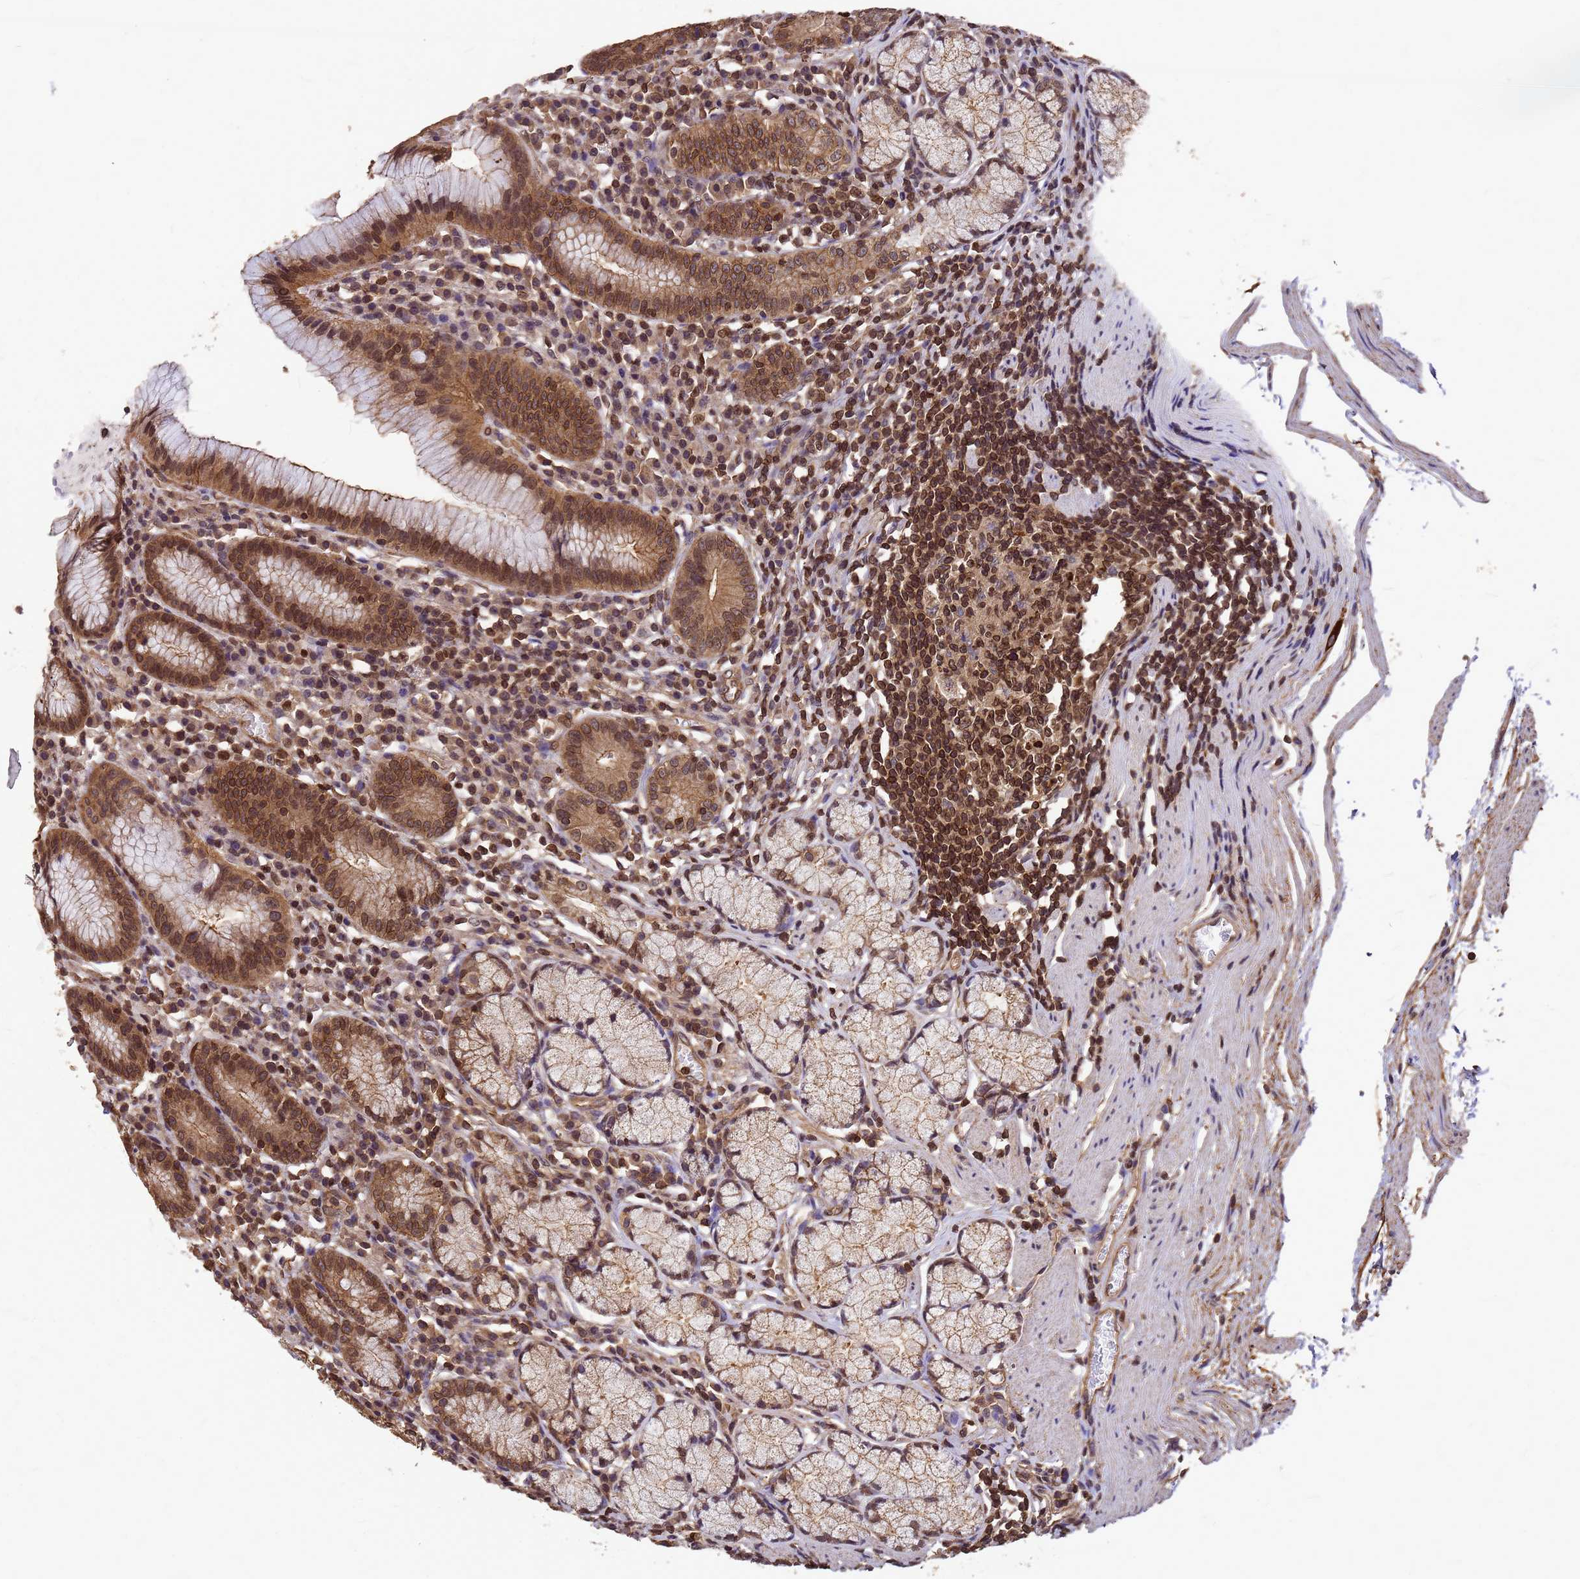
{"staining": {"intensity": "moderate", "quantity": ">75%", "location": "cytoplasmic/membranous,nuclear"}, "tissue": "stomach", "cell_type": "Glandular cells", "image_type": "normal", "snomed": [{"axis": "morphology", "description": "Normal tissue, NOS"}, {"axis": "topography", "description": "Stomach"}], "caption": "High-power microscopy captured an immunohistochemistry micrograph of normal stomach, revealing moderate cytoplasmic/membranous,nuclear staining in about >75% of glandular cells. Nuclei are stained in blue.", "gene": "C1orf35", "patient": {"sex": "male", "age": 55}}